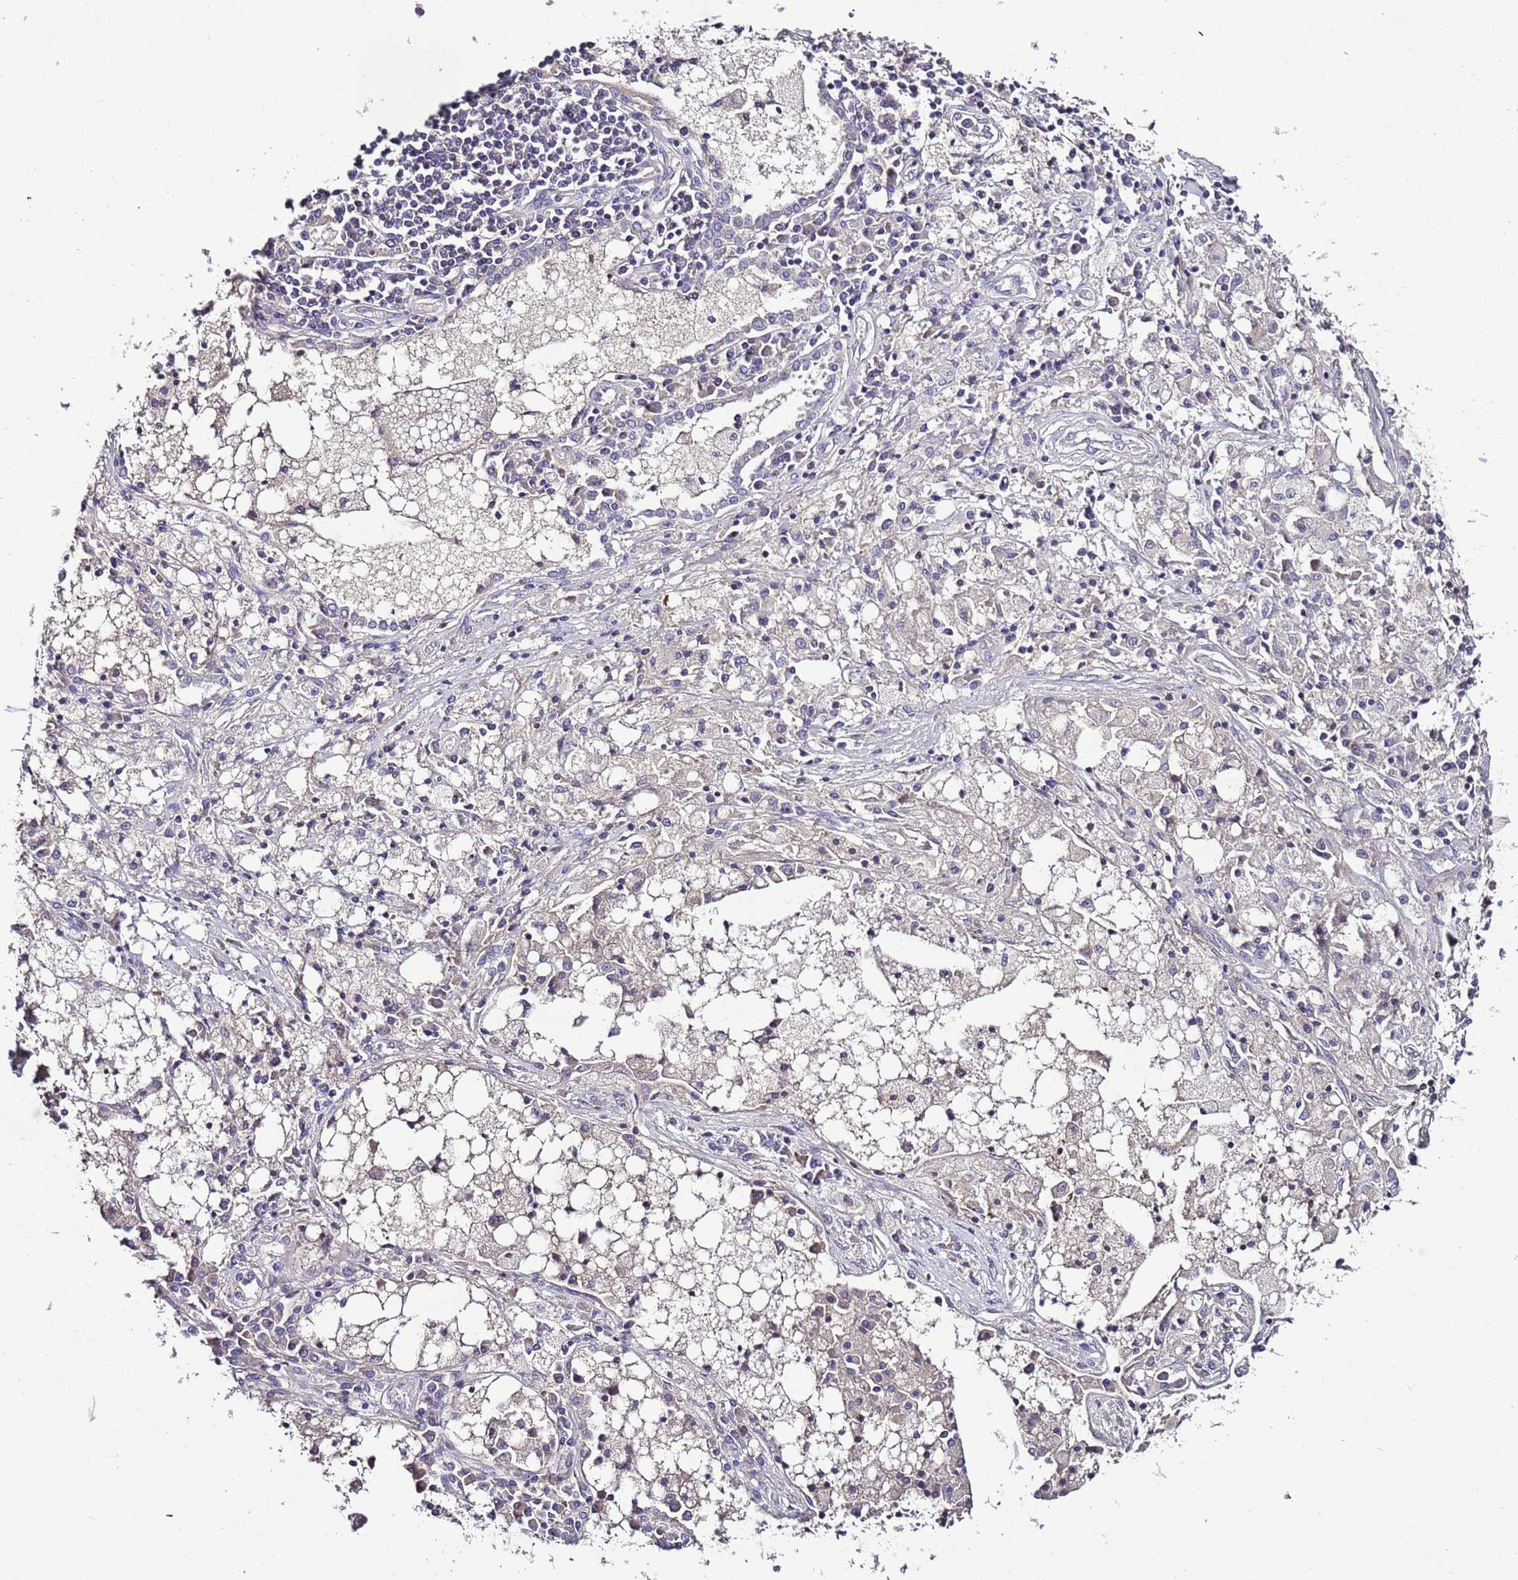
{"staining": {"intensity": "negative", "quantity": "none", "location": "none"}, "tissue": "lung cancer", "cell_type": "Tumor cells", "image_type": "cancer", "snomed": [{"axis": "morphology", "description": "Squamous cell carcinoma, NOS"}, {"axis": "topography", "description": "Lung"}], "caption": "IHC image of neoplastic tissue: human lung squamous cell carcinoma stained with DAB reveals no significant protein expression in tumor cells.", "gene": "IGIP", "patient": {"sex": "male", "age": 65}}